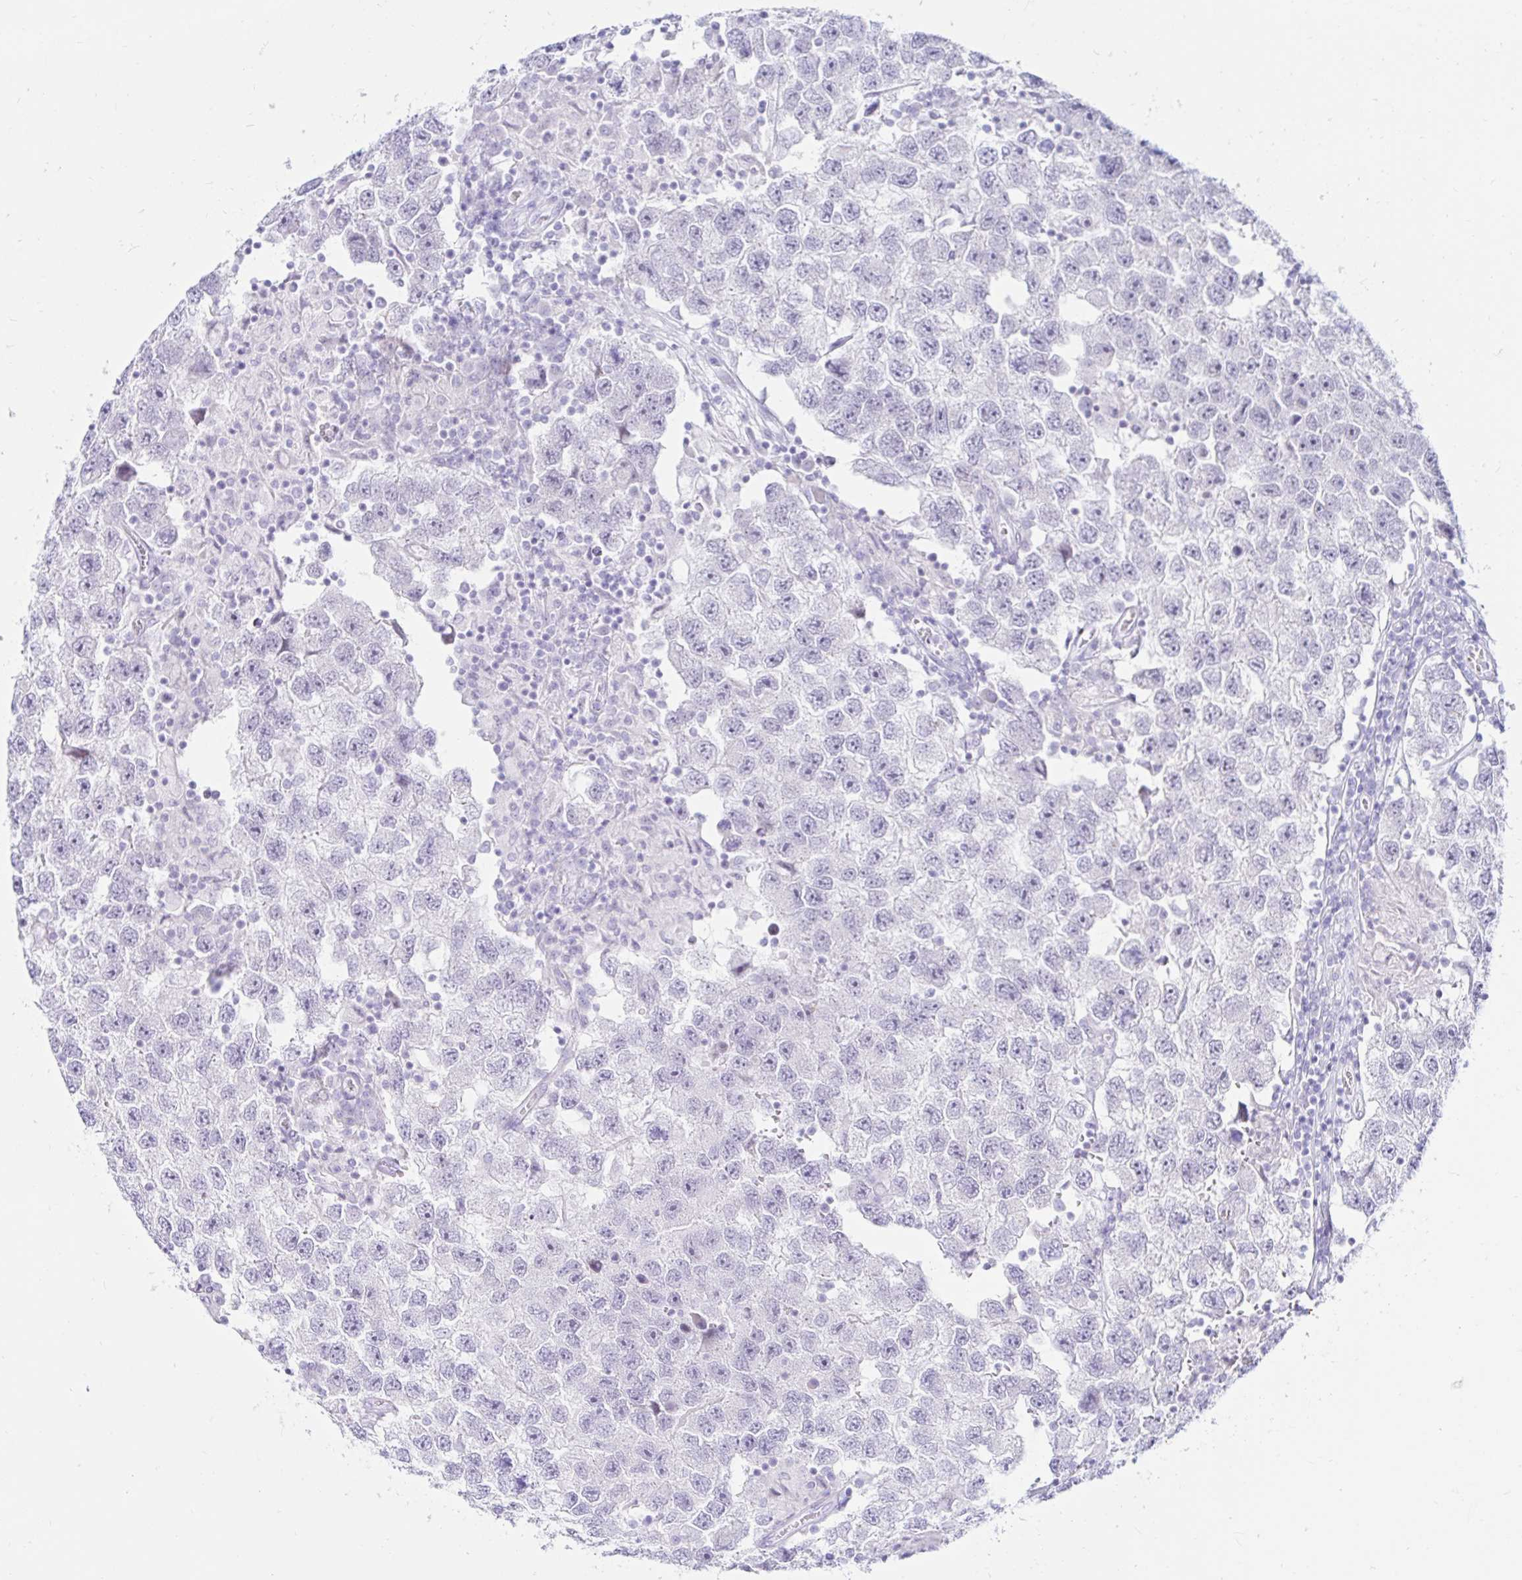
{"staining": {"intensity": "negative", "quantity": "none", "location": "none"}, "tissue": "testis cancer", "cell_type": "Tumor cells", "image_type": "cancer", "snomed": [{"axis": "morphology", "description": "Seminoma, NOS"}, {"axis": "topography", "description": "Testis"}], "caption": "DAB (3,3'-diaminobenzidine) immunohistochemical staining of seminoma (testis) shows no significant staining in tumor cells. (DAB immunohistochemistry with hematoxylin counter stain).", "gene": "BEST1", "patient": {"sex": "male", "age": 26}}